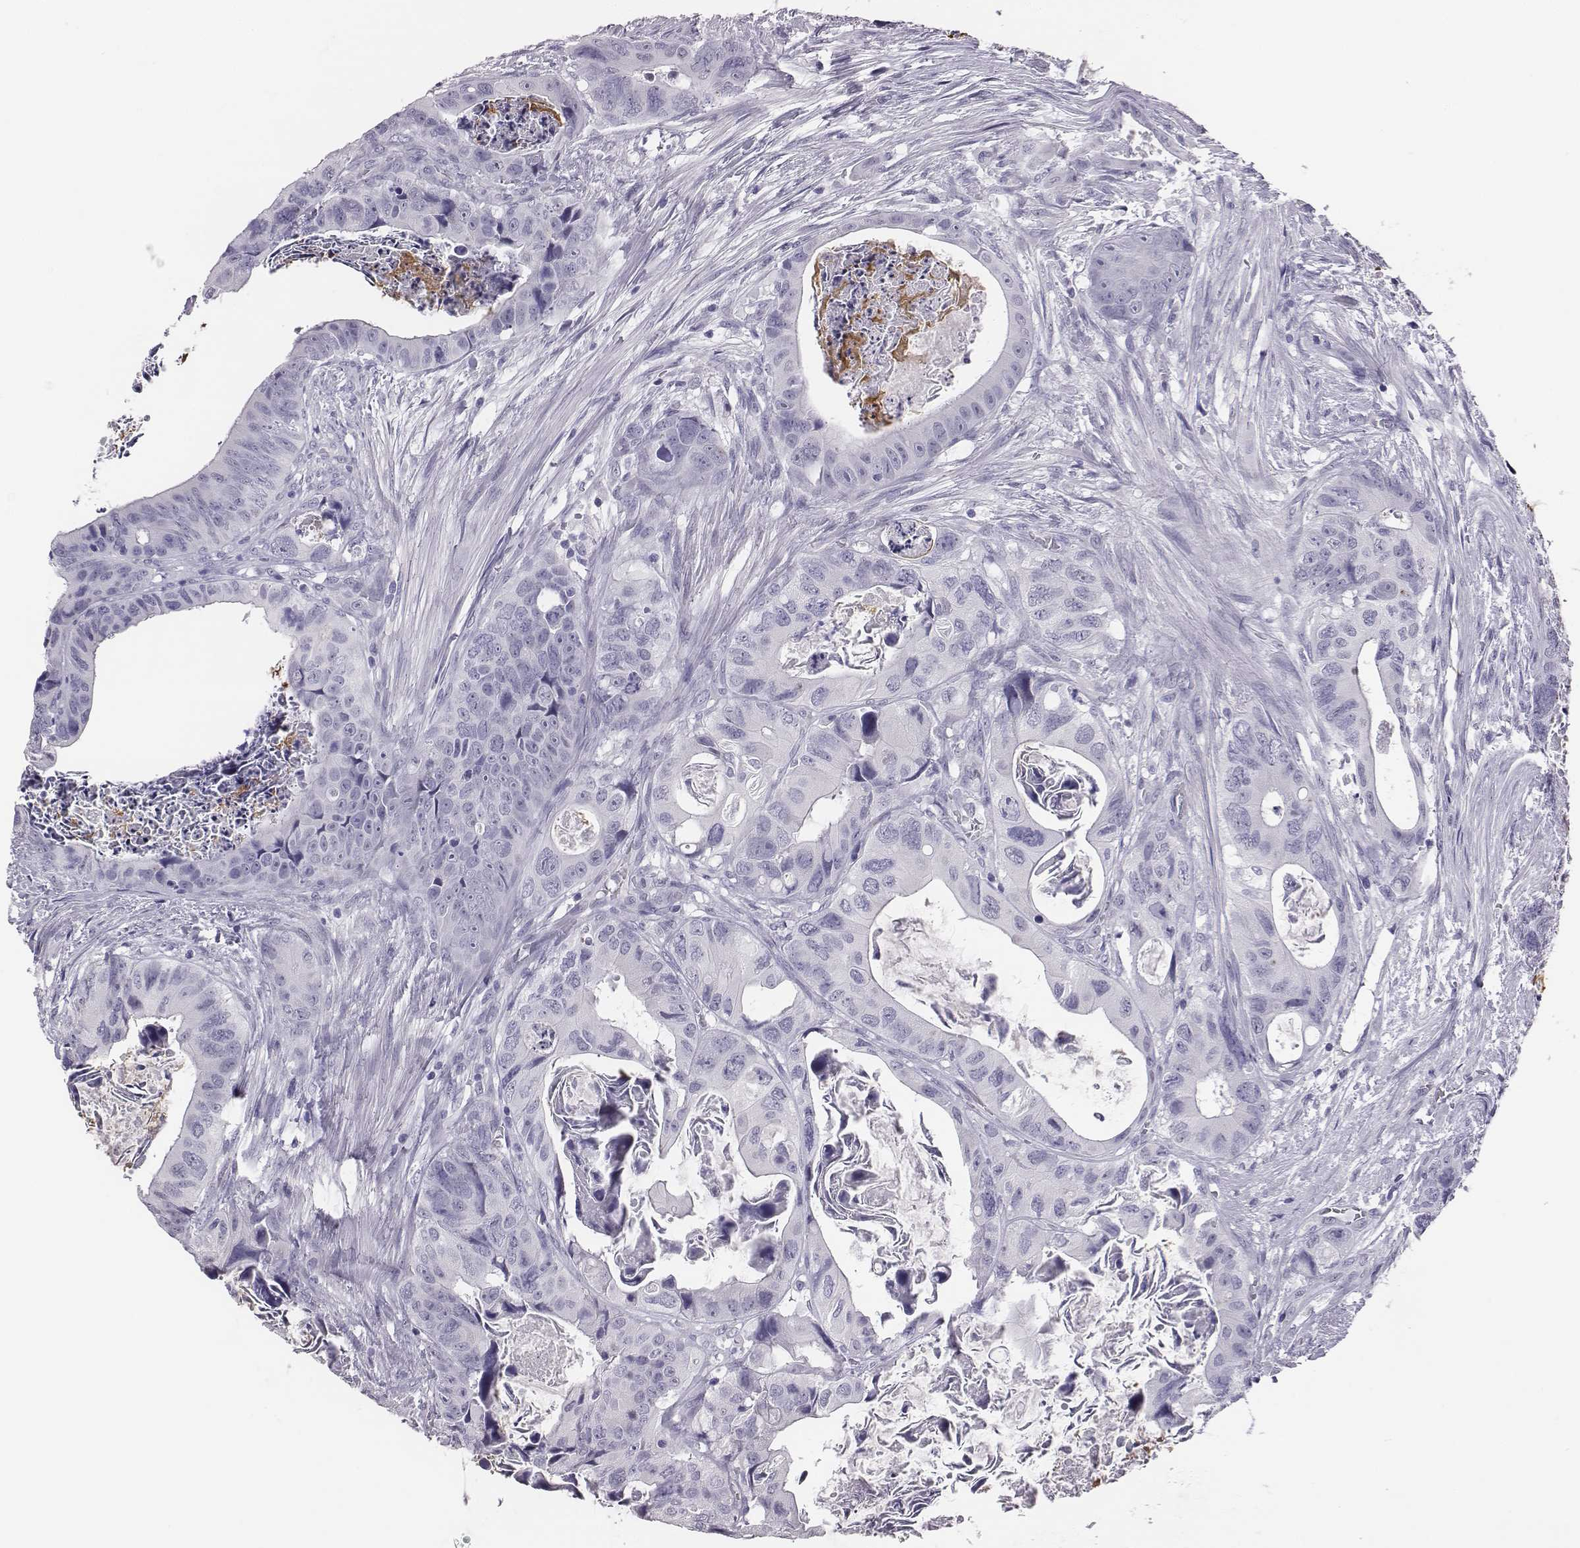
{"staining": {"intensity": "negative", "quantity": "none", "location": "none"}, "tissue": "colorectal cancer", "cell_type": "Tumor cells", "image_type": "cancer", "snomed": [{"axis": "morphology", "description": "Adenocarcinoma, NOS"}, {"axis": "topography", "description": "Rectum"}], "caption": "There is no significant positivity in tumor cells of colorectal adenocarcinoma.", "gene": "ACOD1", "patient": {"sex": "male", "age": 64}}